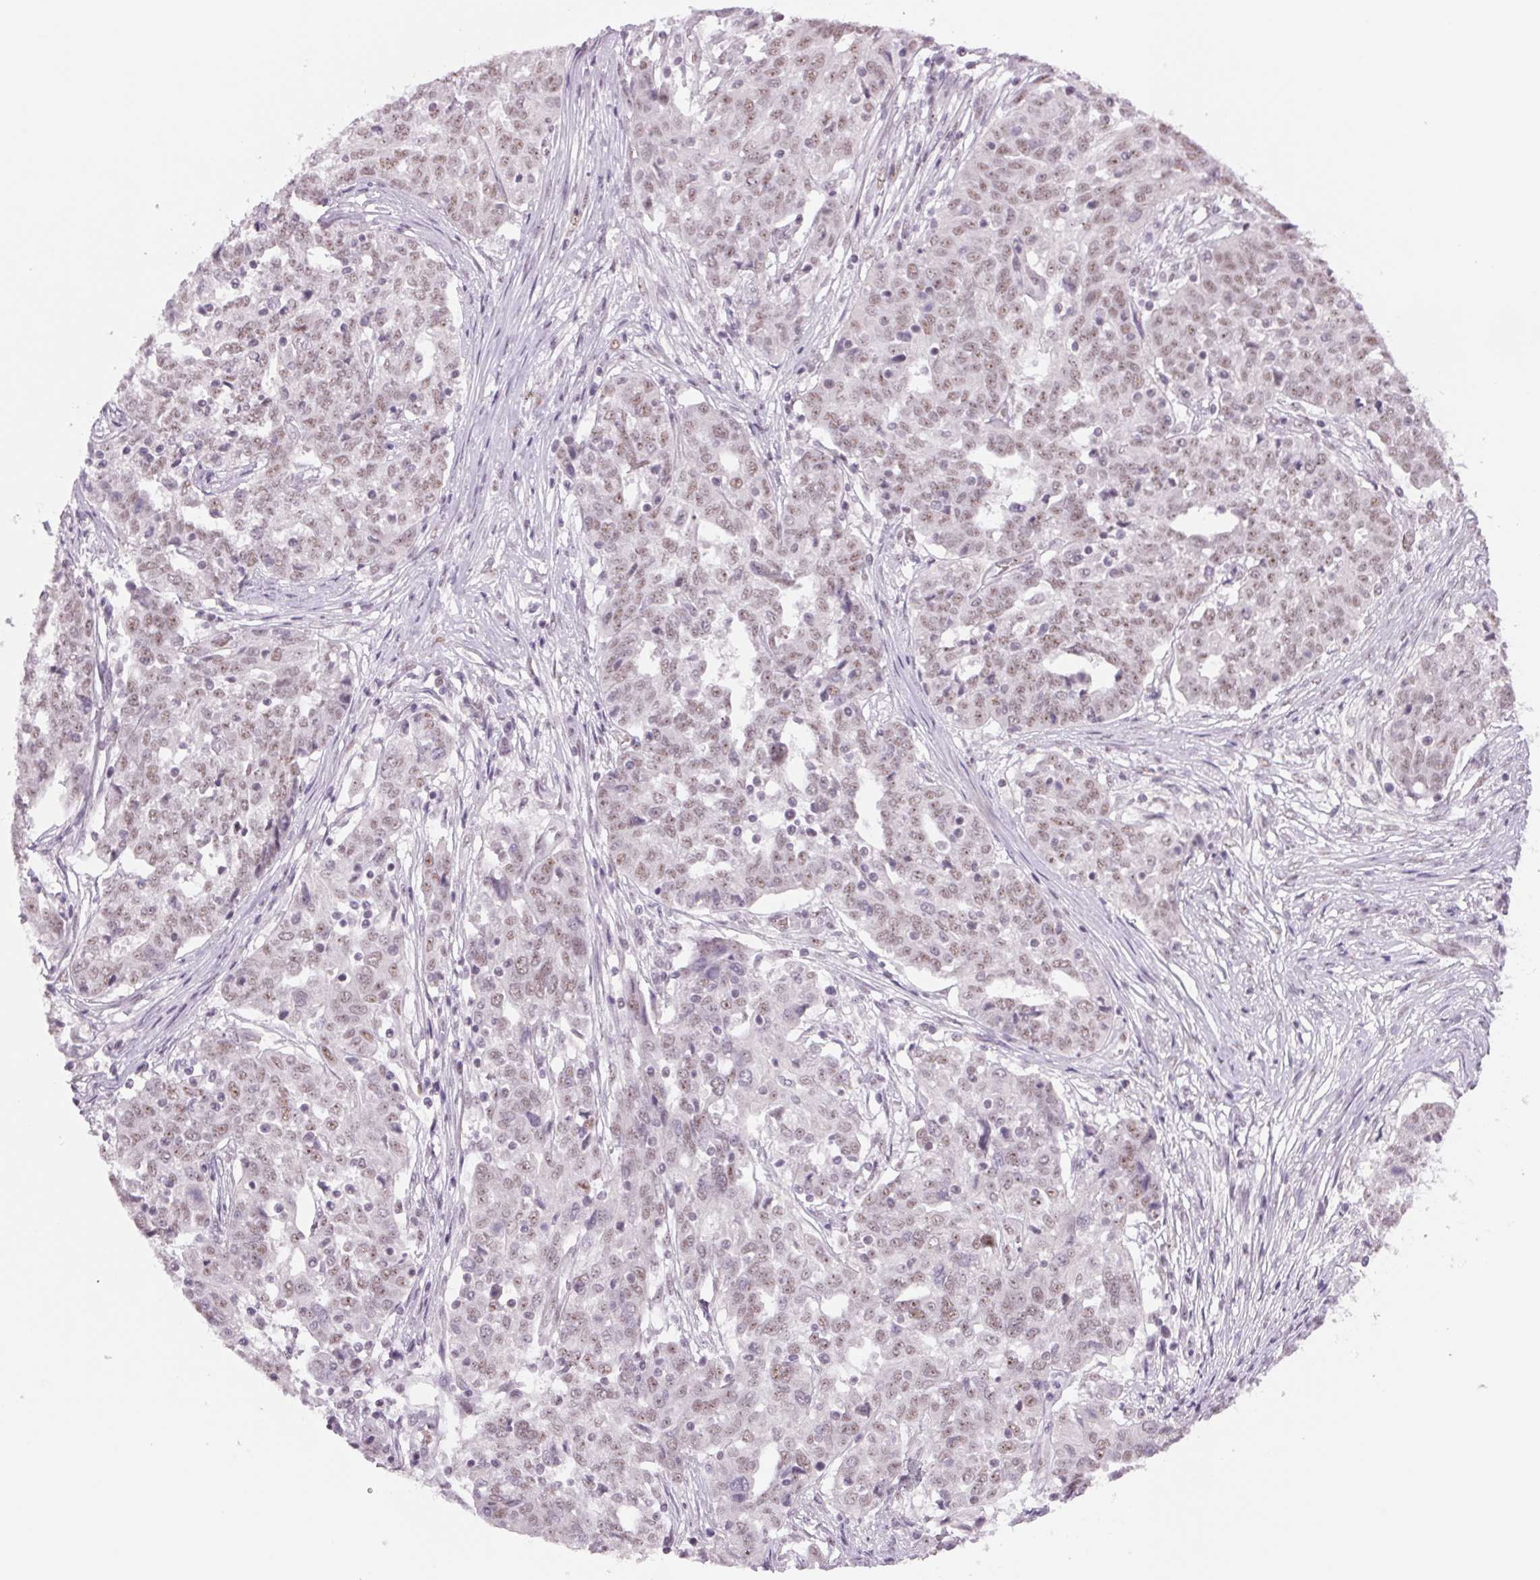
{"staining": {"intensity": "weak", "quantity": ">75%", "location": "nuclear"}, "tissue": "ovarian cancer", "cell_type": "Tumor cells", "image_type": "cancer", "snomed": [{"axis": "morphology", "description": "Cystadenocarcinoma, serous, NOS"}, {"axis": "topography", "description": "Ovary"}], "caption": "Ovarian serous cystadenocarcinoma stained with DAB immunohistochemistry (IHC) shows low levels of weak nuclear expression in approximately >75% of tumor cells. (Stains: DAB (3,3'-diaminobenzidine) in brown, nuclei in blue, Microscopy: brightfield microscopy at high magnification).", "gene": "ZC3H14", "patient": {"sex": "female", "age": 67}}